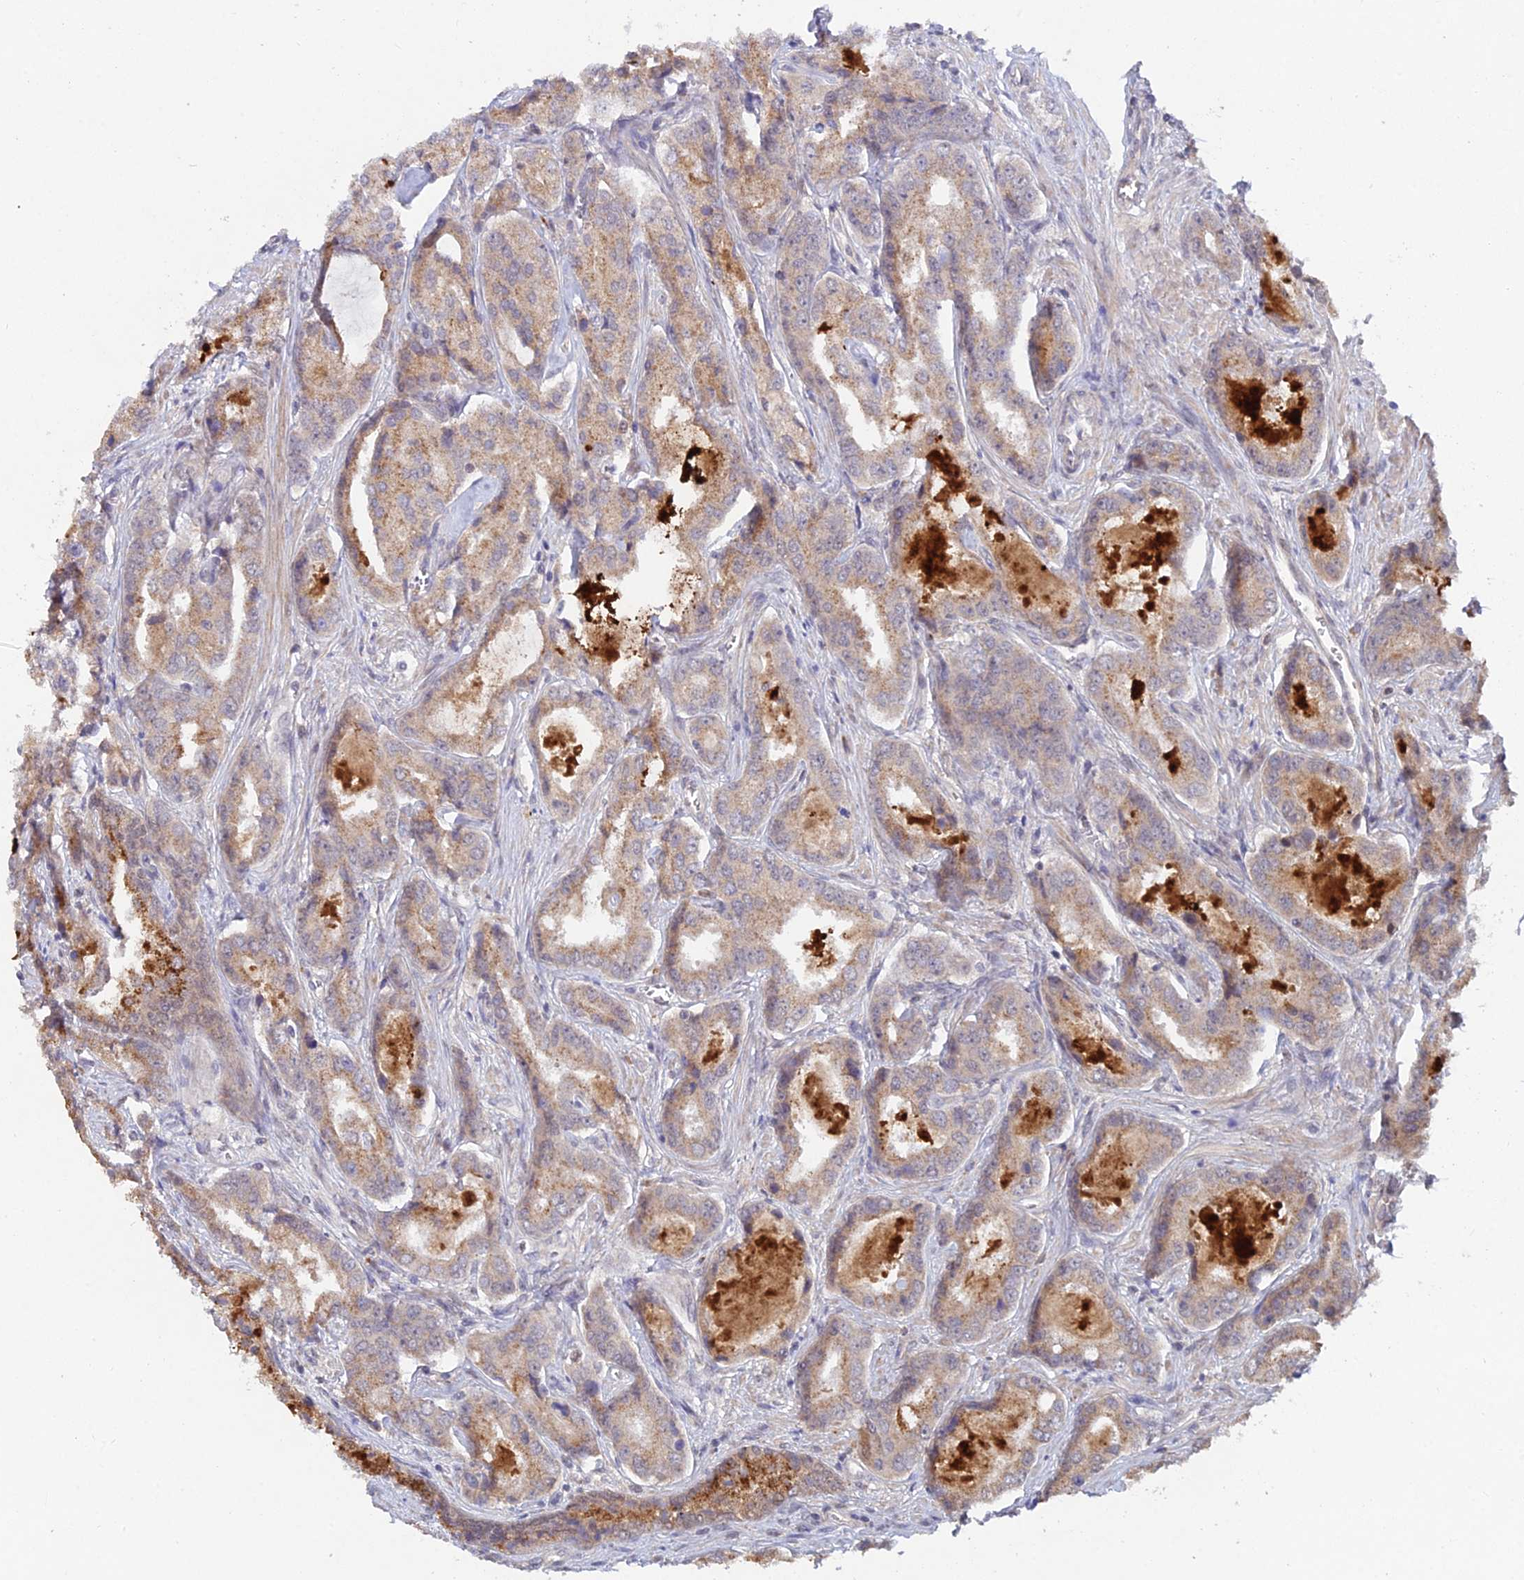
{"staining": {"intensity": "moderate", "quantity": ">75%", "location": "cytoplasmic/membranous"}, "tissue": "prostate cancer", "cell_type": "Tumor cells", "image_type": "cancer", "snomed": [{"axis": "morphology", "description": "Adenocarcinoma, Low grade"}, {"axis": "topography", "description": "Prostate"}], "caption": "Immunohistochemistry of human prostate cancer (adenocarcinoma (low-grade)) reveals medium levels of moderate cytoplasmic/membranous staining in approximately >75% of tumor cells.", "gene": "WDR43", "patient": {"sex": "male", "age": 68}}